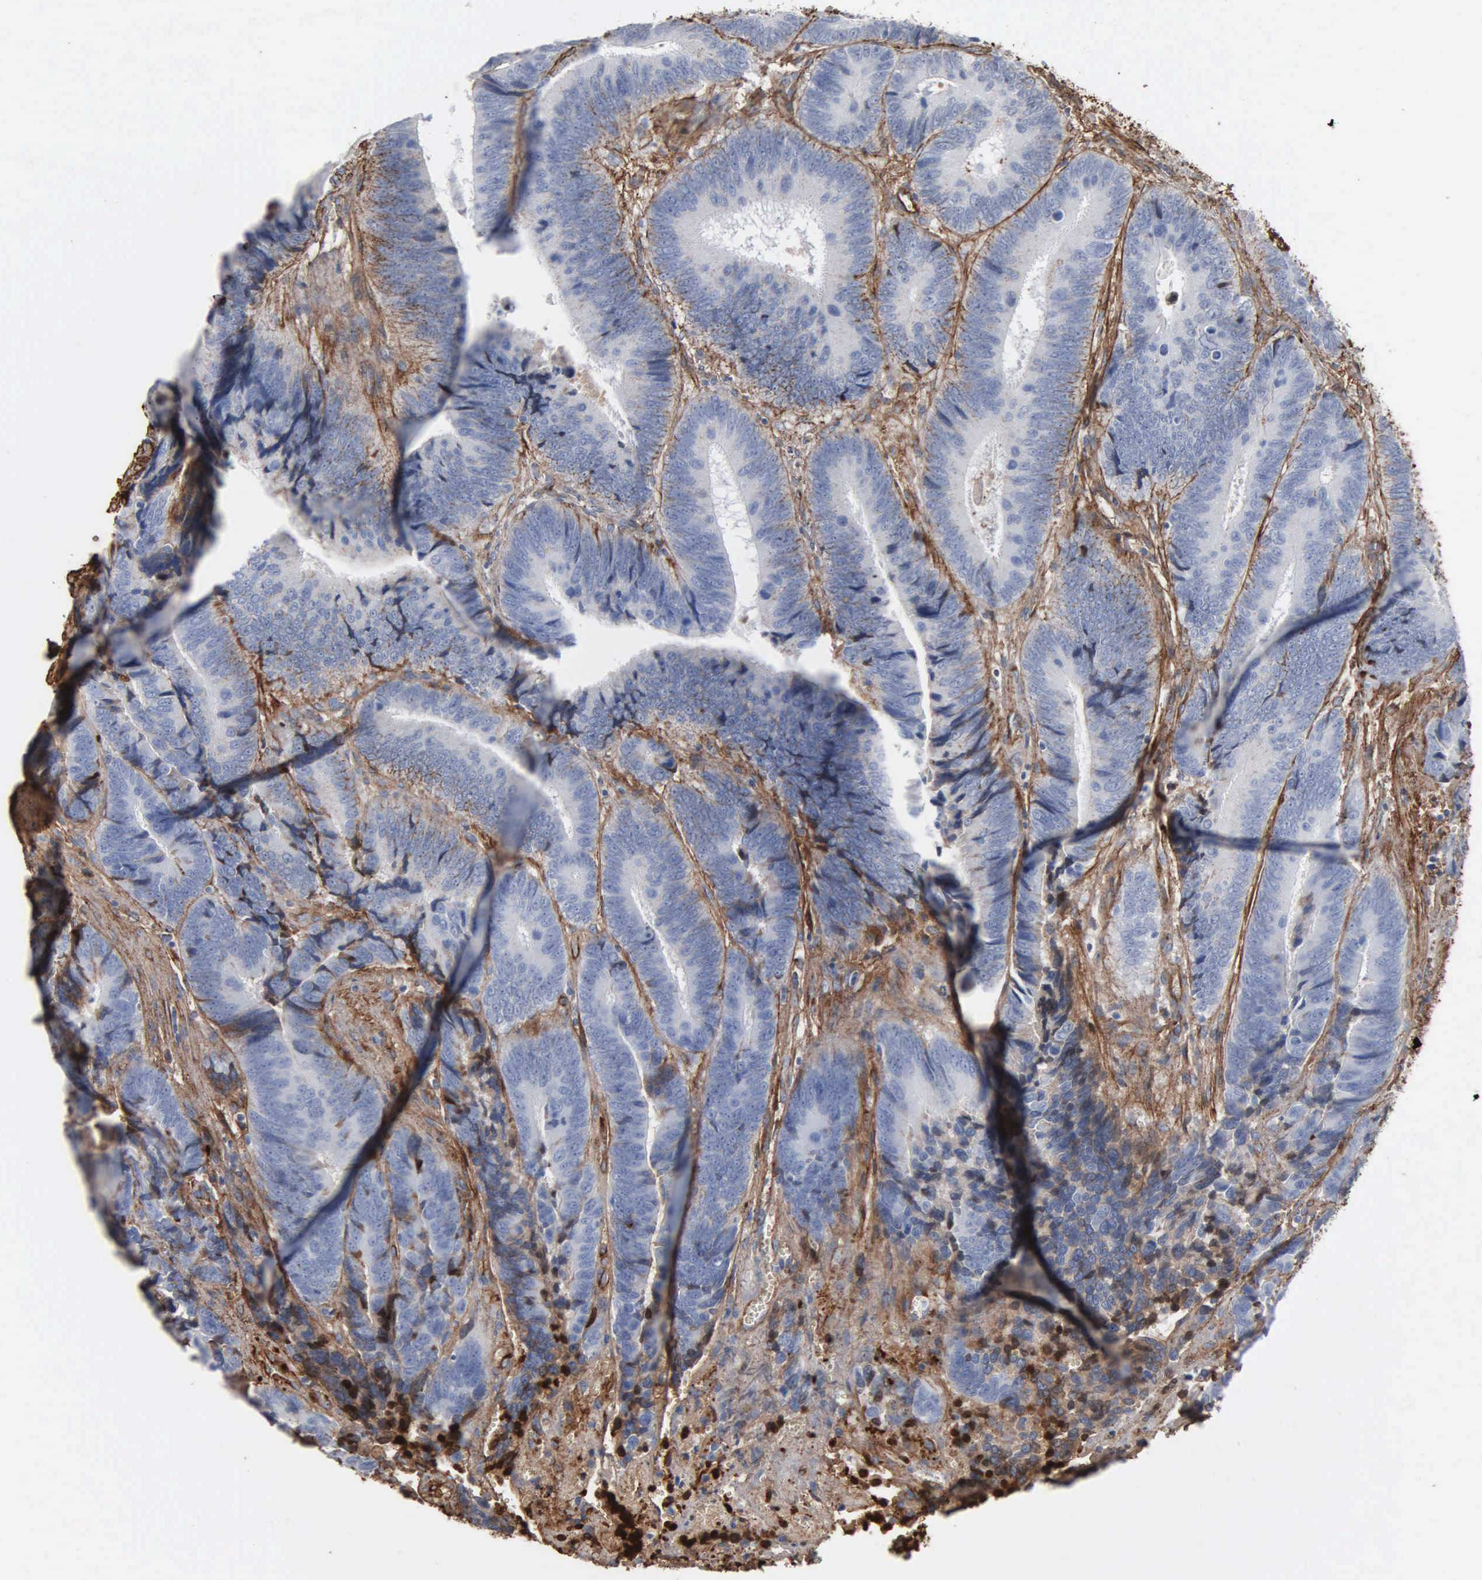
{"staining": {"intensity": "negative", "quantity": "none", "location": "none"}, "tissue": "colorectal cancer", "cell_type": "Tumor cells", "image_type": "cancer", "snomed": [{"axis": "morphology", "description": "Adenocarcinoma, NOS"}, {"axis": "topography", "description": "Colon"}], "caption": "This image is of colorectal adenocarcinoma stained with IHC to label a protein in brown with the nuclei are counter-stained blue. There is no positivity in tumor cells.", "gene": "FN1", "patient": {"sex": "male", "age": 72}}